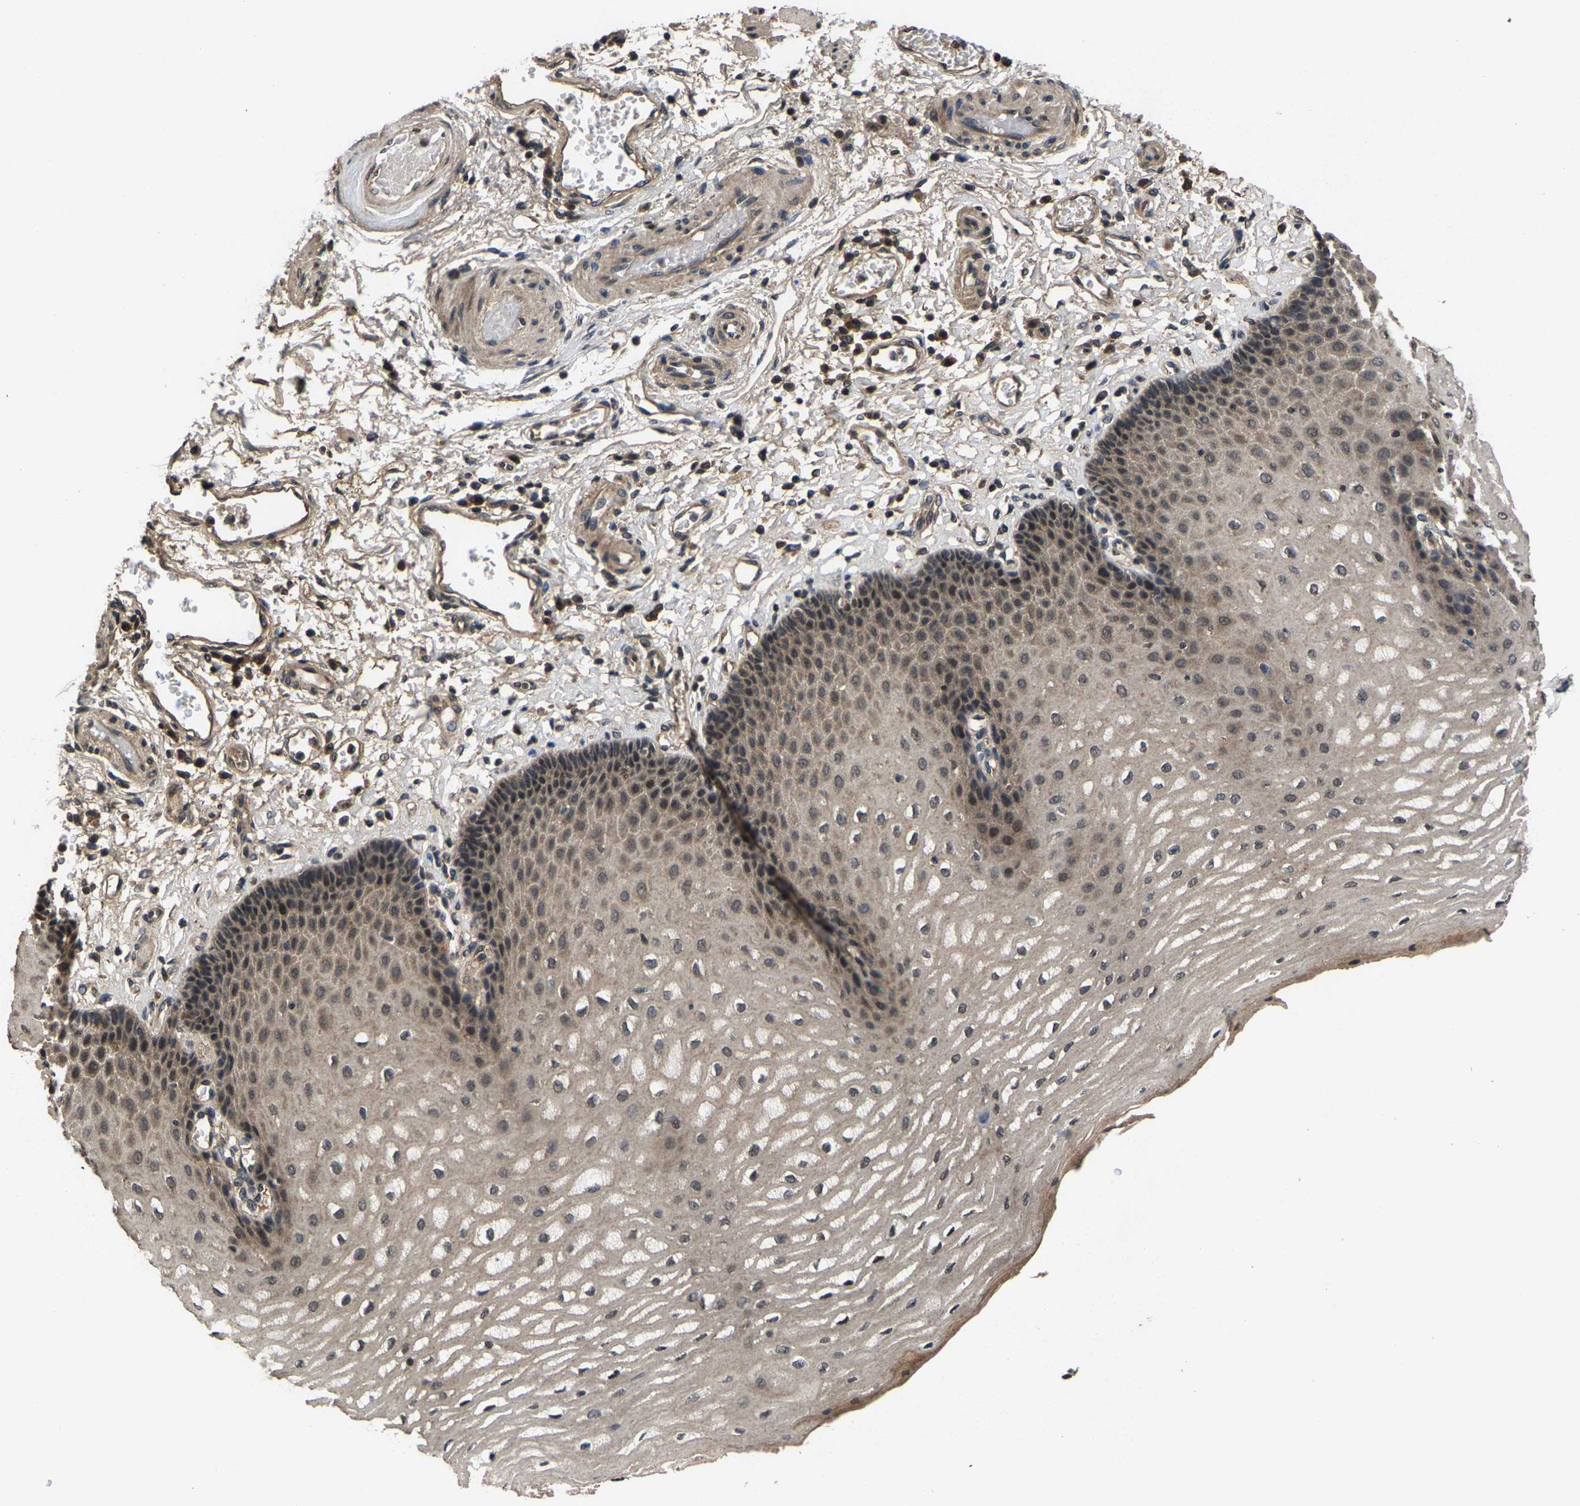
{"staining": {"intensity": "weak", "quantity": ">75%", "location": "cytoplasmic/membranous,nuclear"}, "tissue": "esophagus", "cell_type": "Squamous epithelial cells", "image_type": "normal", "snomed": [{"axis": "morphology", "description": "Normal tissue, NOS"}, {"axis": "topography", "description": "Esophagus"}], "caption": "Immunohistochemistry (IHC) of normal human esophagus exhibits low levels of weak cytoplasmic/membranous,nuclear expression in about >75% of squamous epithelial cells. (DAB (3,3'-diaminobenzidine) IHC, brown staining for protein, blue staining for nuclei).", "gene": "HUWE1", "patient": {"sex": "male", "age": 54}}